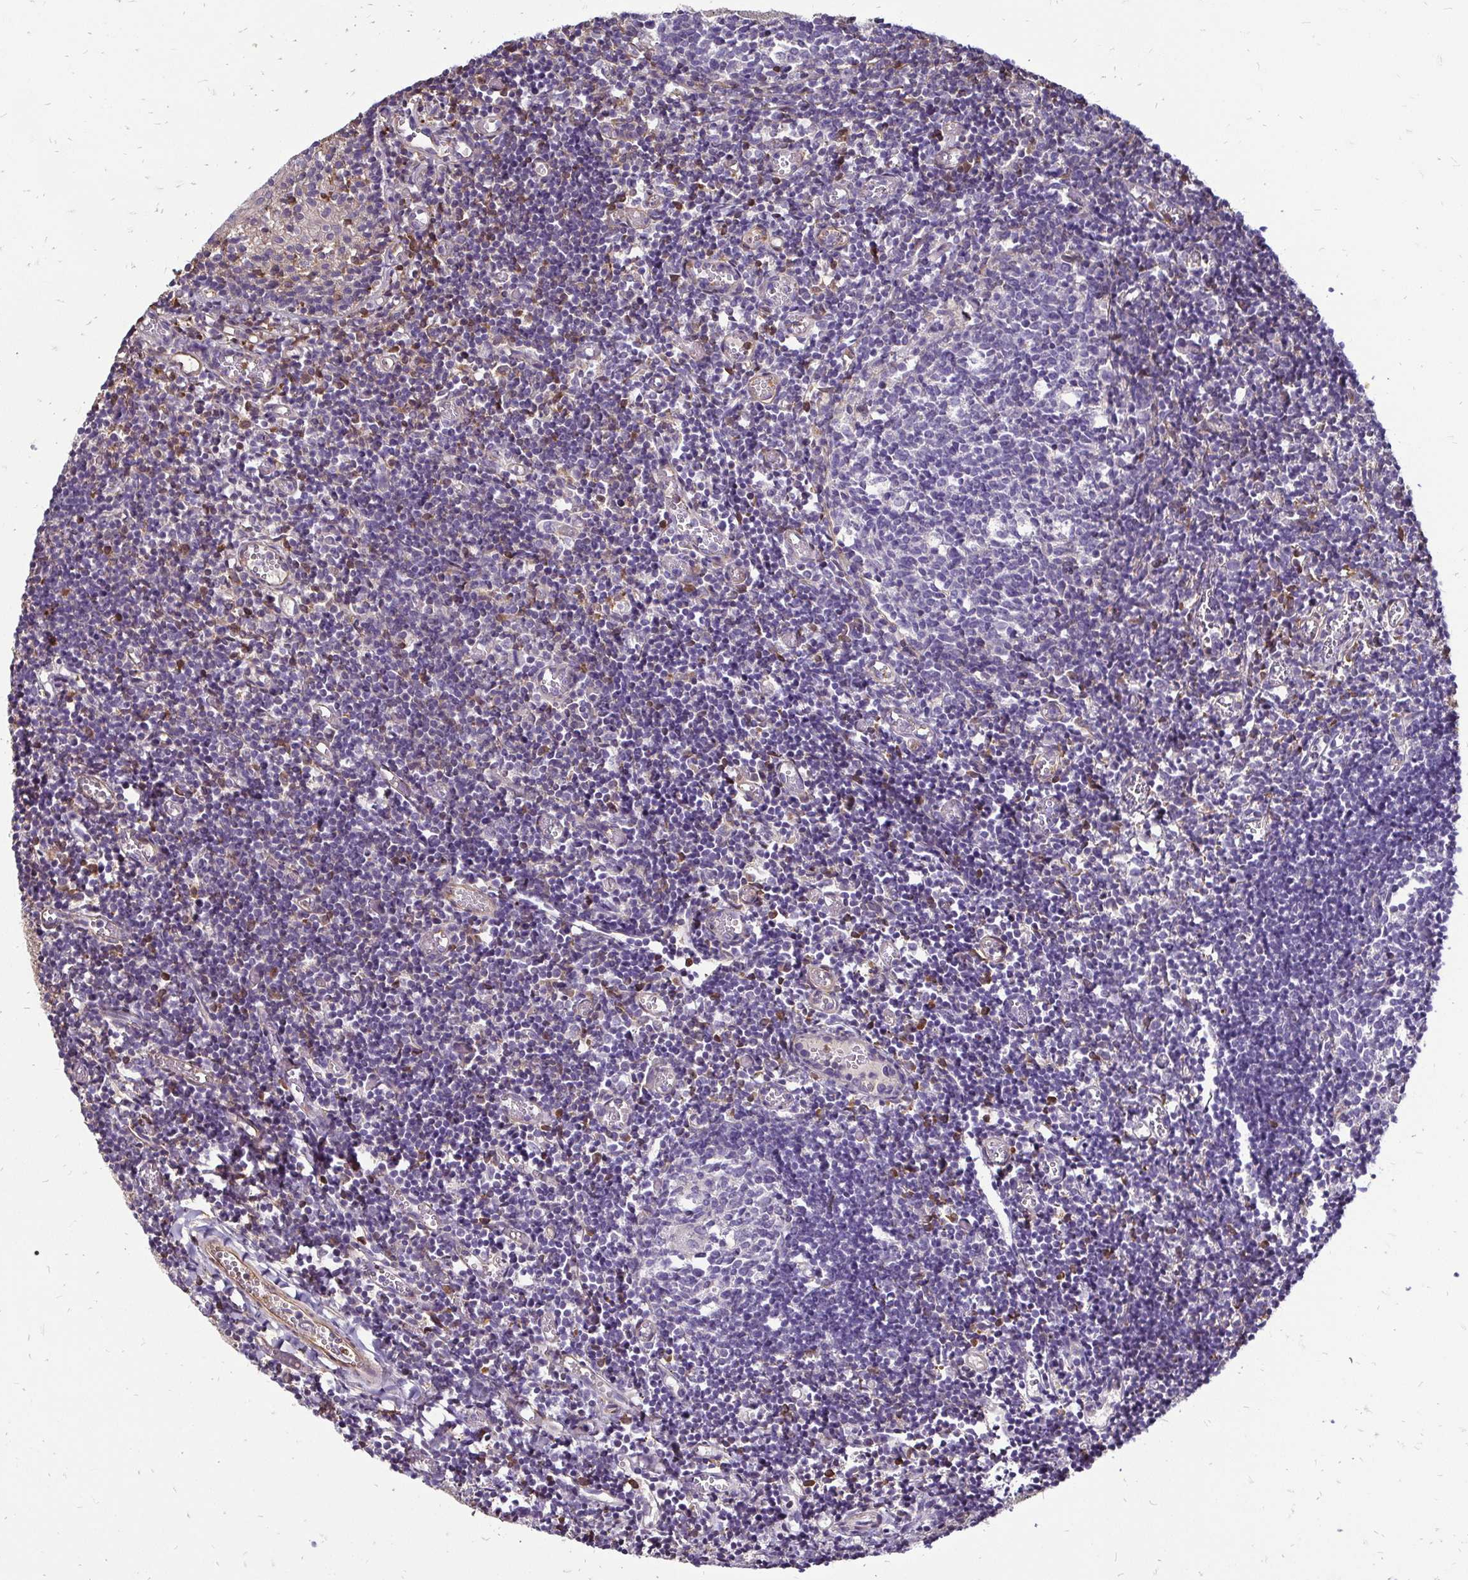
{"staining": {"intensity": "moderate", "quantity": "<25%", "location": "nuclear"}, "tissue": "tonsil", "cell_type": "Germinal center cells", "image_type": "normal", "snomed": [{"axis": "morphology", "description": "Normal tissue, NOS"}, {"axis": "topography", "description": "Tonsil"}], "caption": "A photomicrograph of tonsil stained for a protein reveals moderate nuclear brown staining in germinal center cells. (Brightfield microscopy of DAB IHC at high magnification).", "gene": "ZFP1", "patient": {"sex": "female", "age": 10}}